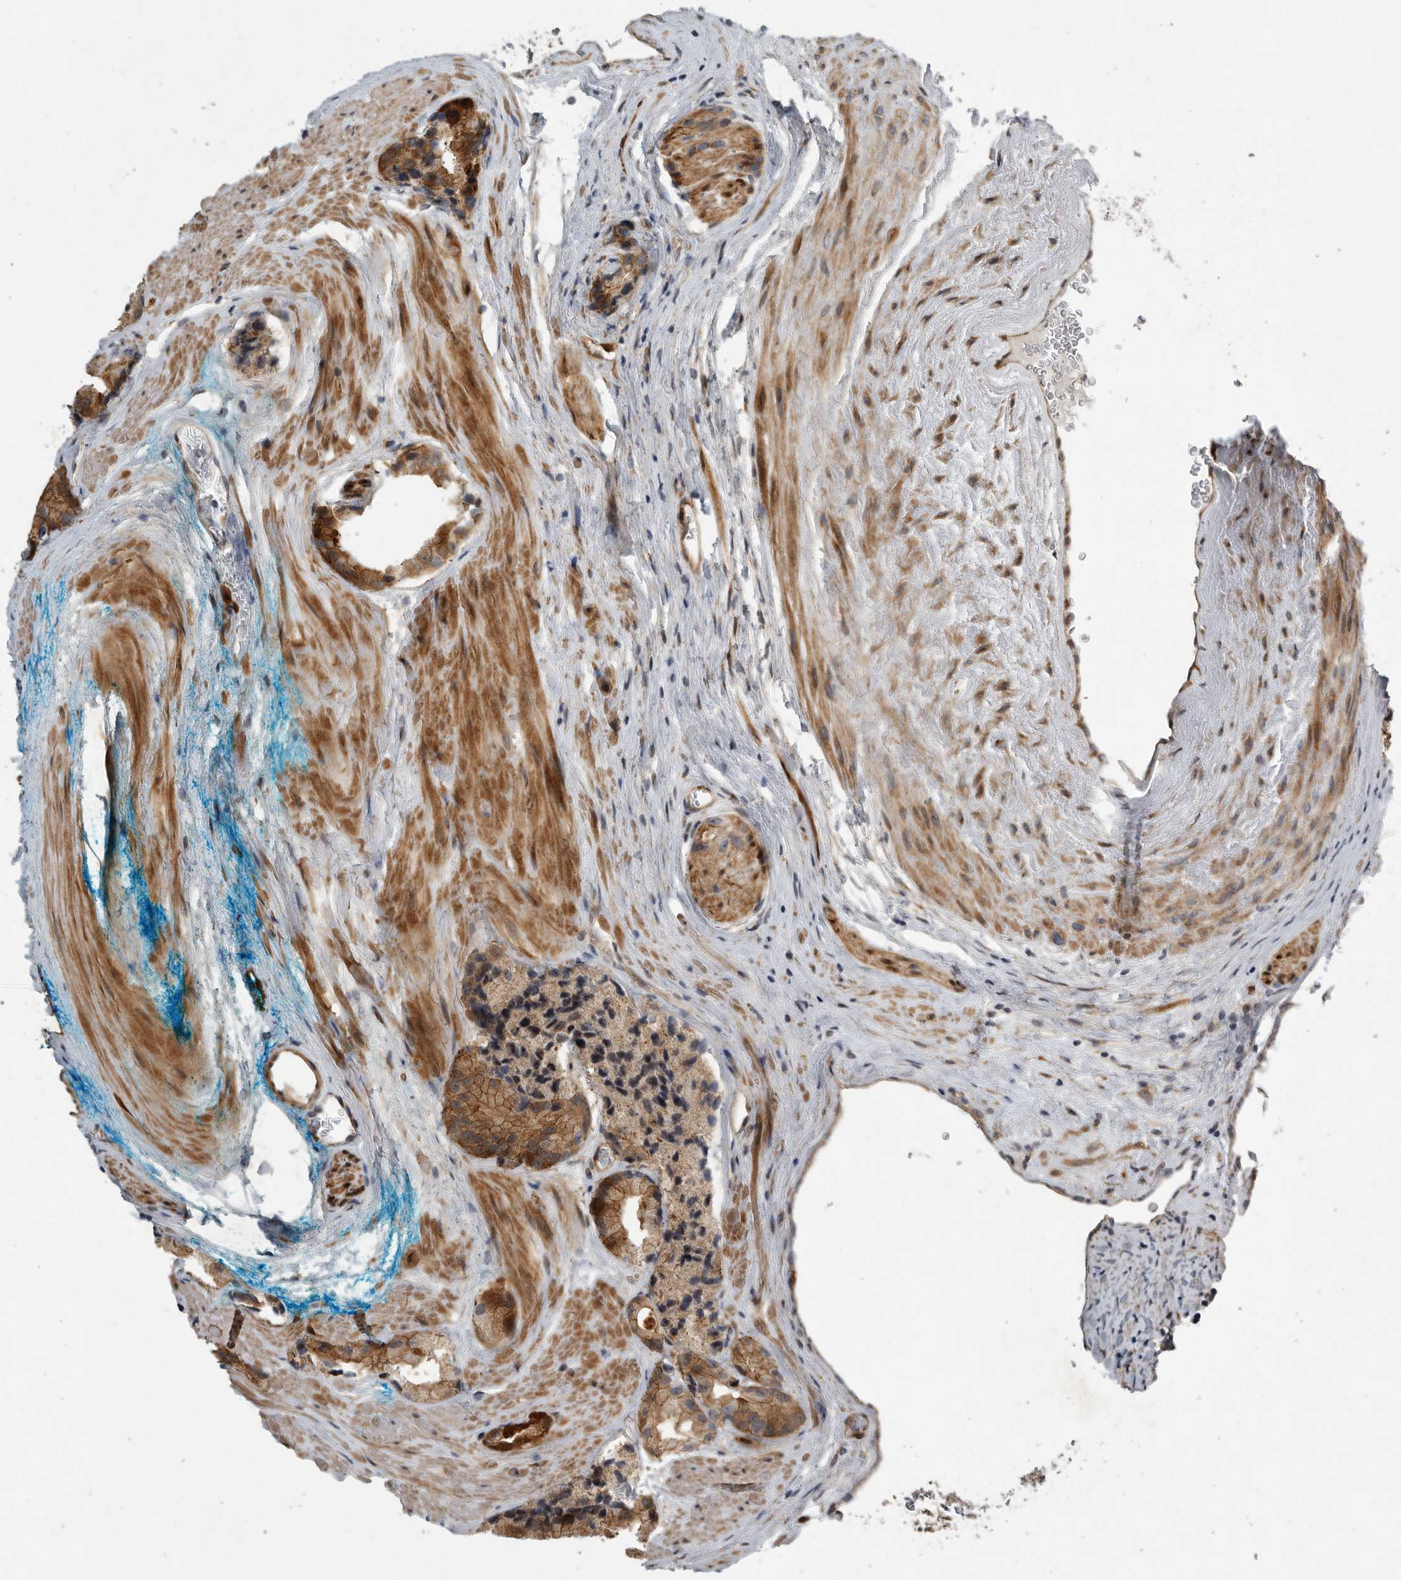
{"staining": {"intensity": "moderate", "quantity": ">75%", "location": "cytoplasmic/membranous"}, "tissue": "prostate cancer", "cell_type": "Tumor cells", "image_type": "cancer", "snomed": [{"axis": "morphology", "description": "Adenocarcinoma, High grade"}, {"axis": "topography", "description": "Prostate"}], "caption": "This micrograph displays immunohistochemistry (IHC) staining of human prostate cancer (high-grade adenocarcinoma), with medium moderate cytoplasmic/membranous expression in approximately >75% of tumor cells.", "gene": "MPDZ", "patient": {"sex": "male", "age": 63}}